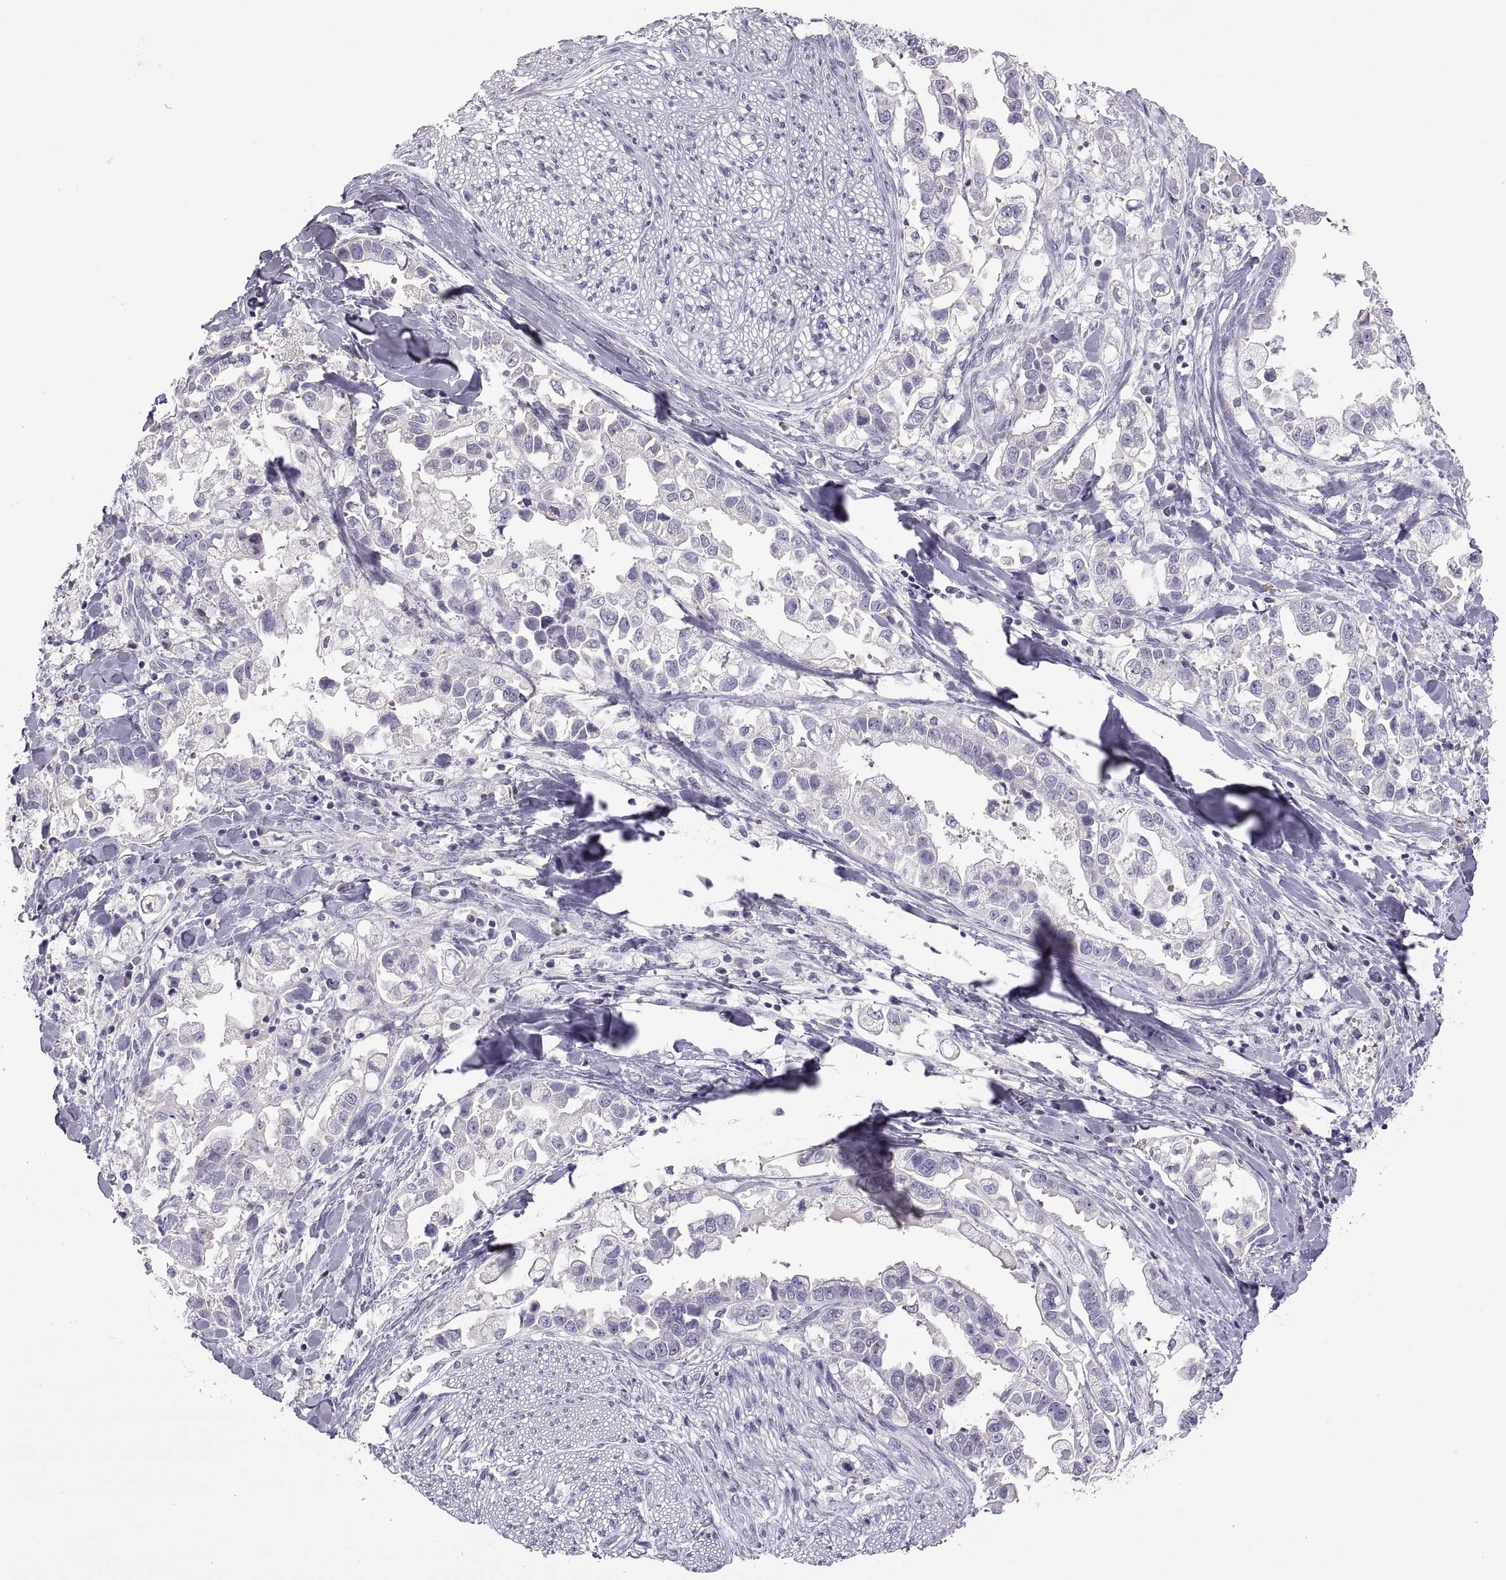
{"staining": {"intensity": "negative", "quantity": "none", "location": "none"}, "tissue": "stomach cancer", "cell_type": "Tumor cells", "image_type": "cancer", "snomed": [{"axis": "morphology", "description": "Adenocarcinoma, NOS"}, {"axis": "topography", "description": "Stomach"}], "caption": "High magnification brightfield microscopy of adenocarcinoma (stomach) stained with DAB (brown) and counterstained with hematoxylin (blue): tumor cells show no significant staining.", "gene": "TBX19", "patient": {"sex": "male", "age": 59}}